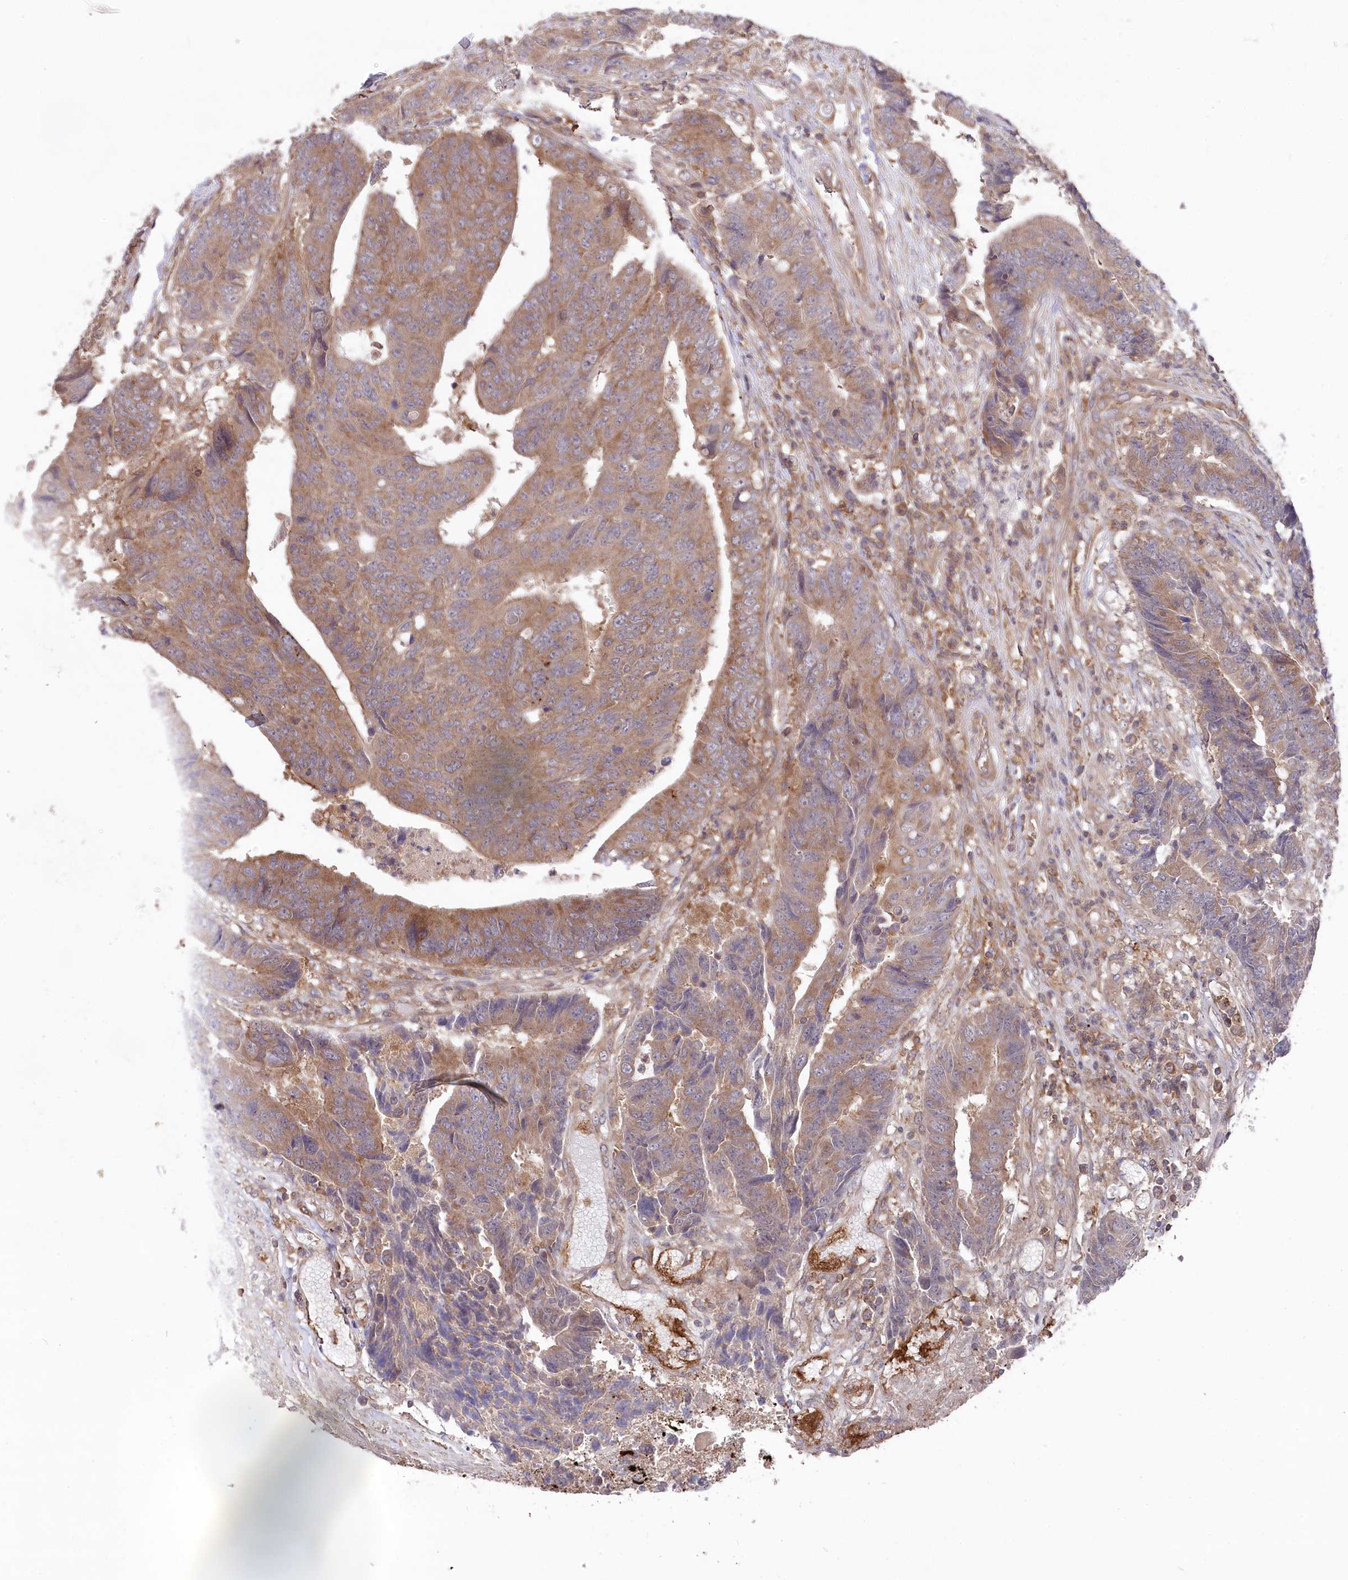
{"staining": {"intensity": "moderate", "quantity": ">75%", "location": "cytoplasmic/membranous"}, "tissue": "colorectal cancer", "cell_type": "Tumor cells", "image_type": "cancer", "snomed": [{"axis": "morphology", "description": "Adenocarcinoma, NOS"}, {"axis": "topography", "description": "Rectum"}], "caption": "A high-resolution micrograph shows immunohistochemistry (IHC) staining of adenocarcinoma (colorectal), which demonstrates moderate cytoplasmic/membranous staining in approximately >75% of tumor cells.", "gene": "PPP1R21", "patient": {"sex": "male", "age": 84}}